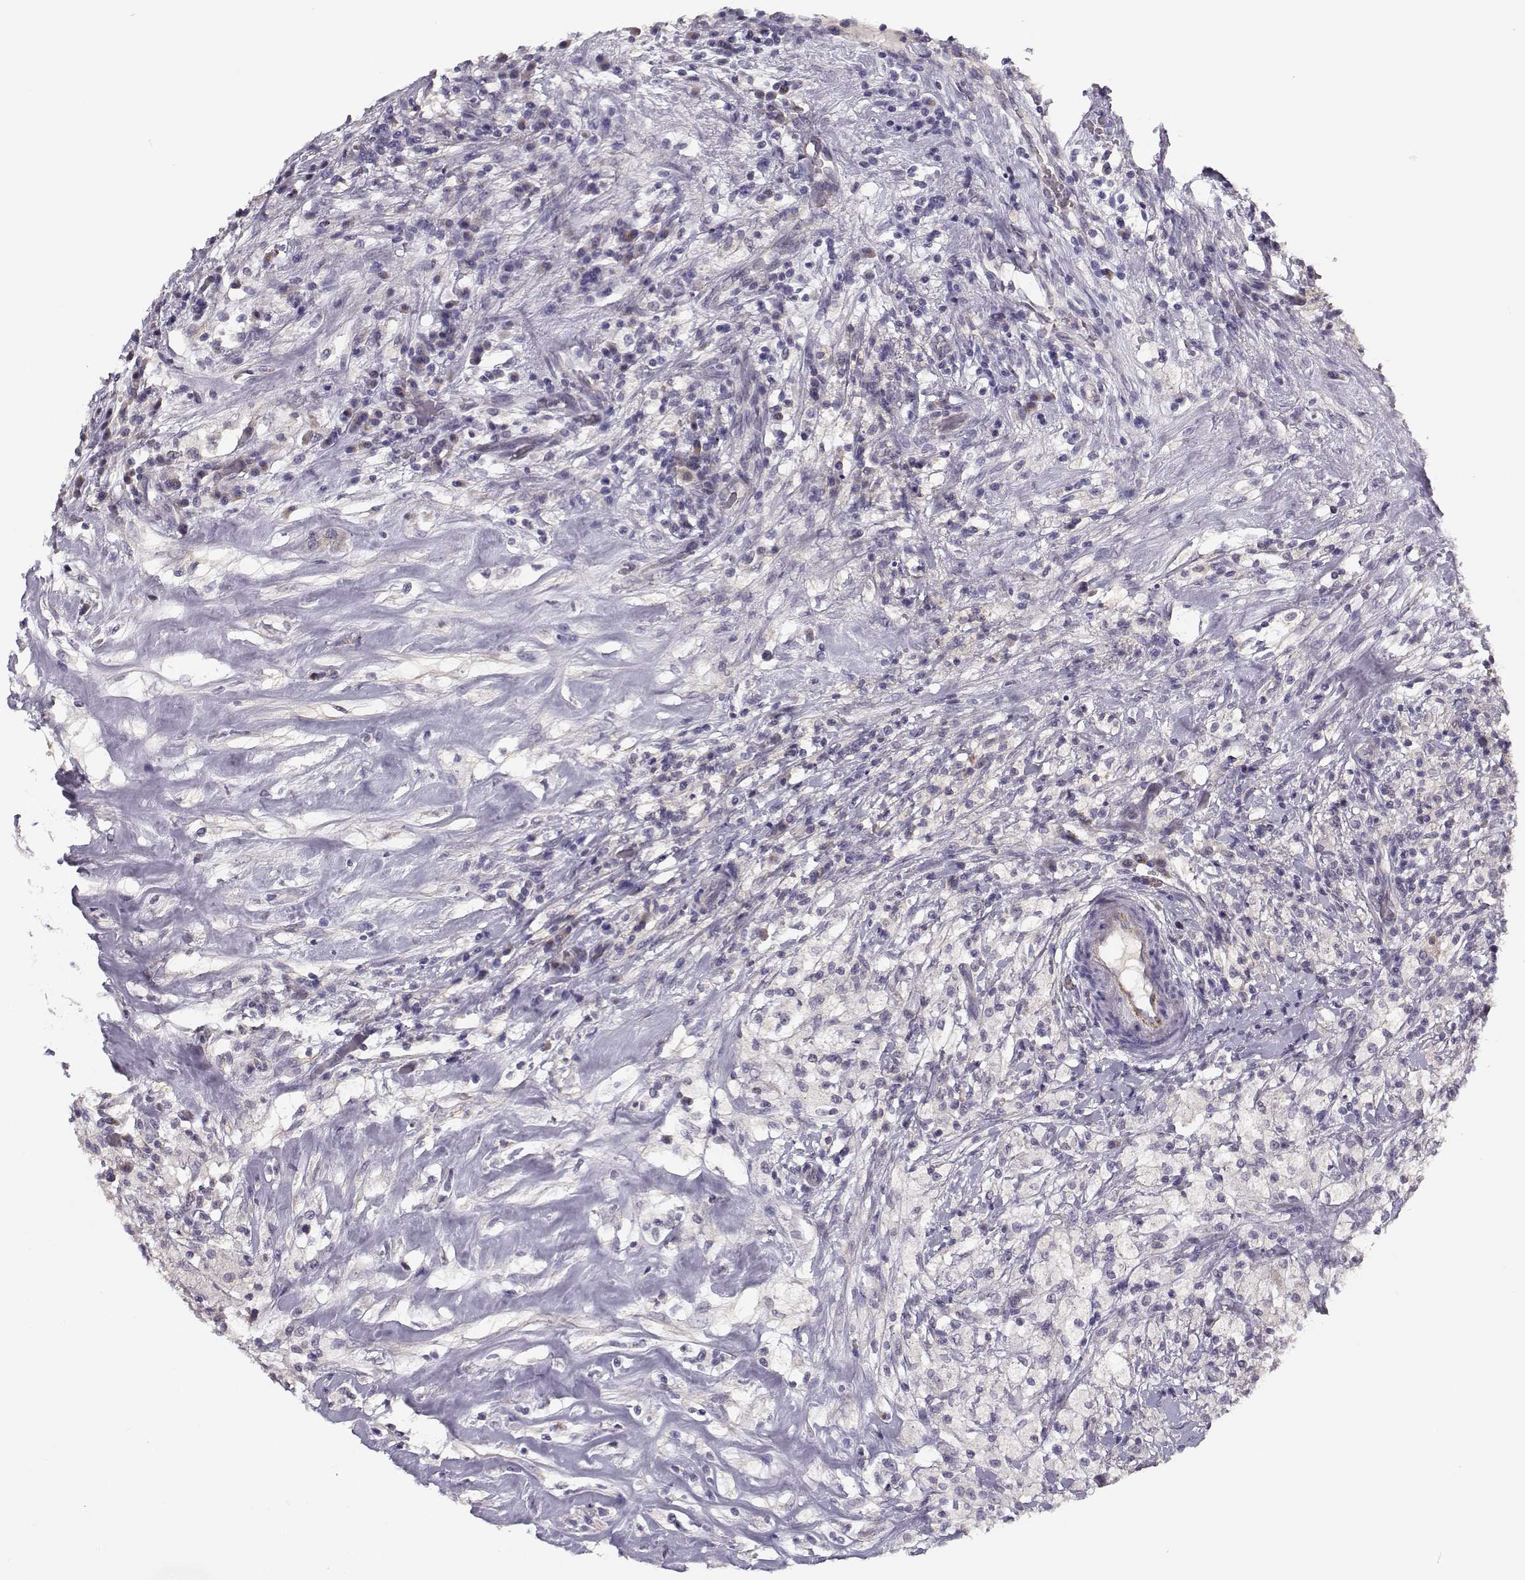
{"staining": {"intensity": "negative", "quantity": "none", "location": "none"}, "tissue": "testis cancer", "cell_type": "Tumor cells", "image_type": "cancer", "snomed": [{"axis": "morphology", "description": "Necrosis, NOS"}, {"axis": "morphology", "description": "Carcinoma, Embryonal, NOS"}, {"axis": "topography", "description": "Testis"}], "caption": "High magnification brightfield microscopy of embryonal carcinoma (testis) stained with DAB (brown) and counterstained with hematoxylin (blue): tumor cells show no significant positivity.", "gene": "TMEM145", "patient": {"sex": "male", "age": 19}}